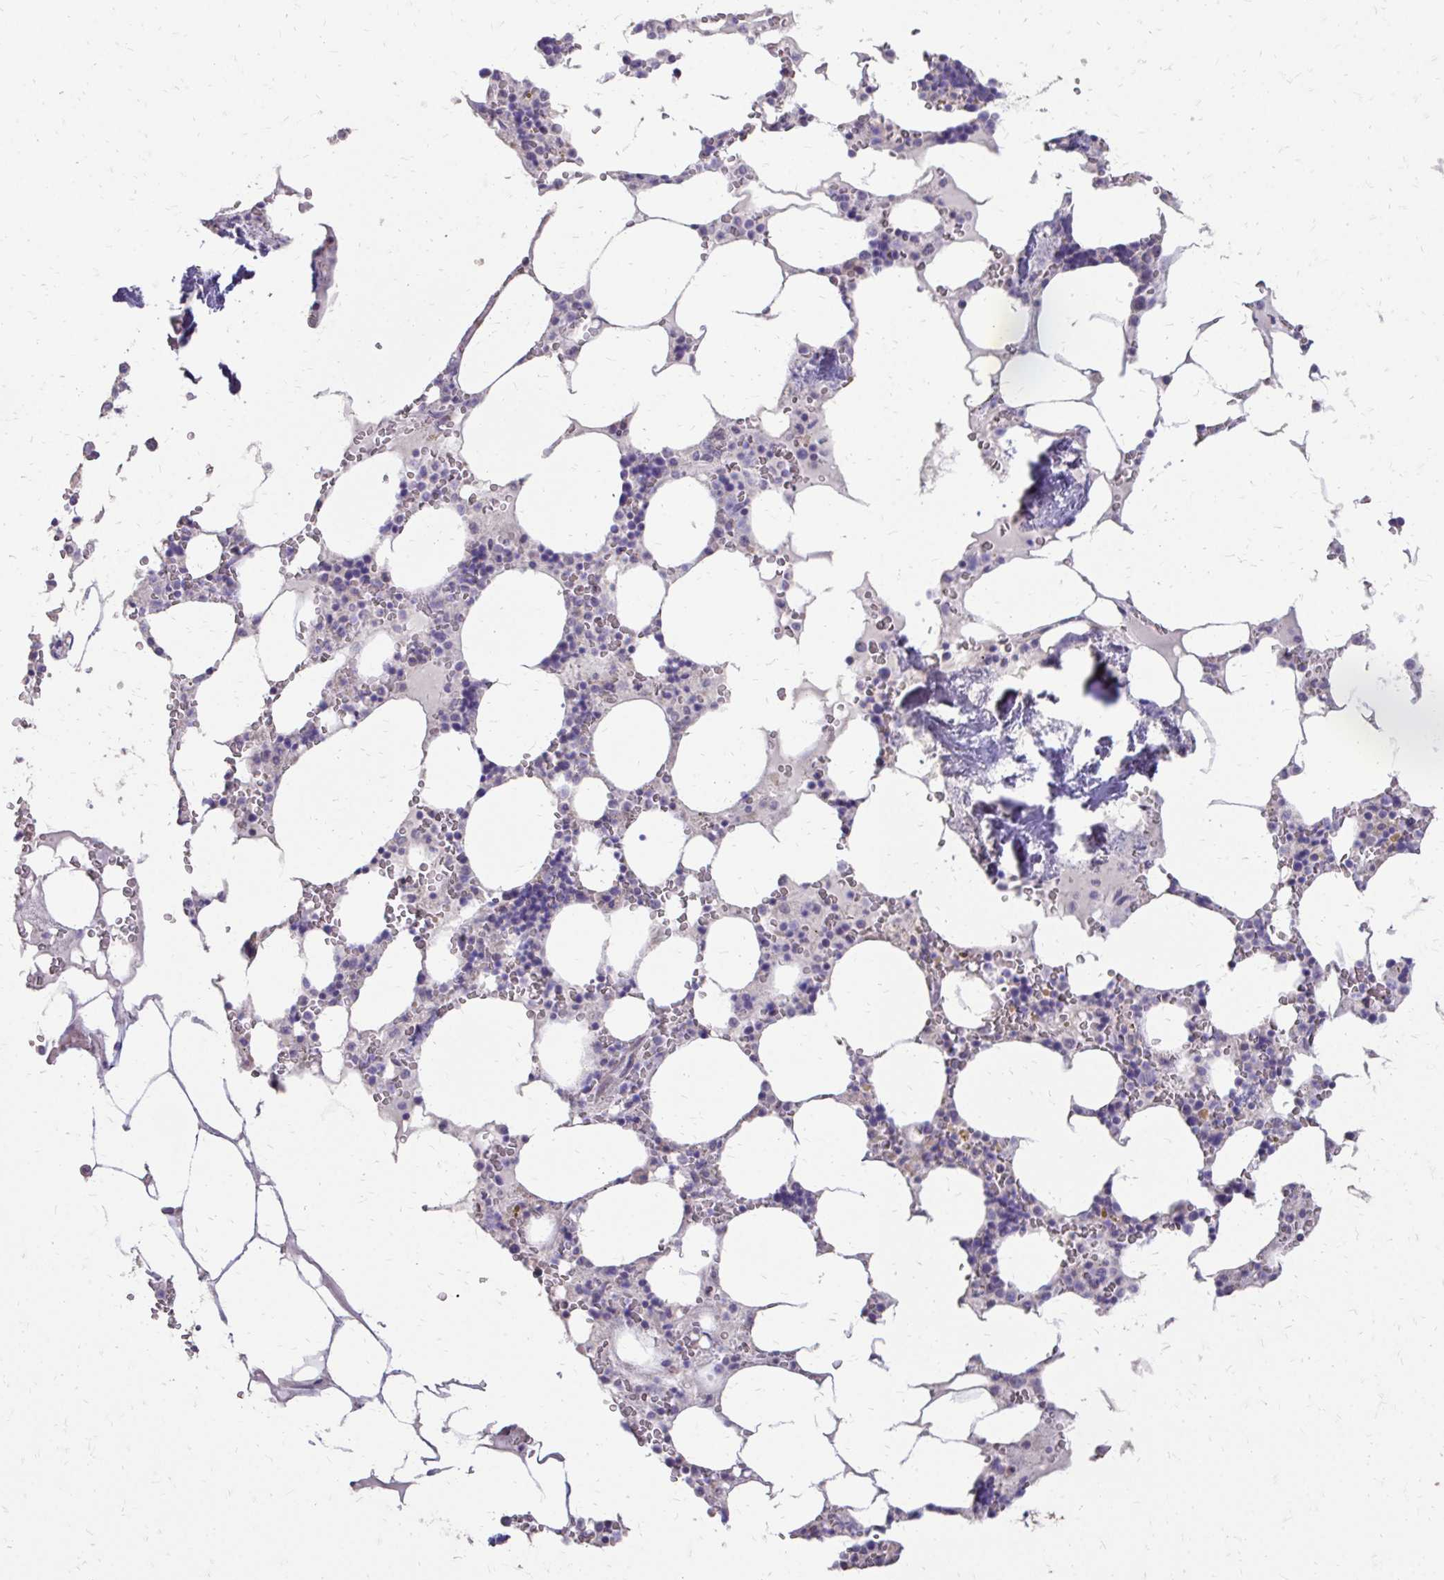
{"staining": {"intensity": "negative", "quantity": "none", "location": "none"}, "tissue": "bone marrow", "cell_type": "Hematopoietic cells", "image_type": "normal", "snomed": [{"axis": "morphology", "description": "Normal tissue, NOS"}, {"axis": "topography", "description": "Bone marrow"}], "caption": "High magnification brightfield microscopy of unremarkable bone marrow stained with DAB (brown) and counterstained with hematoxylin (blue): hematopoietic cells show no significant staining. Brightfield microscopy of immunohistochemistry (IHC) stained with DAB (3,3'-diaminobenzidine) (brown) and hematoxylin (blue), captured at high magnification.", "gene": "MYORG", "patient": {"sex": "male", "age": 64}}